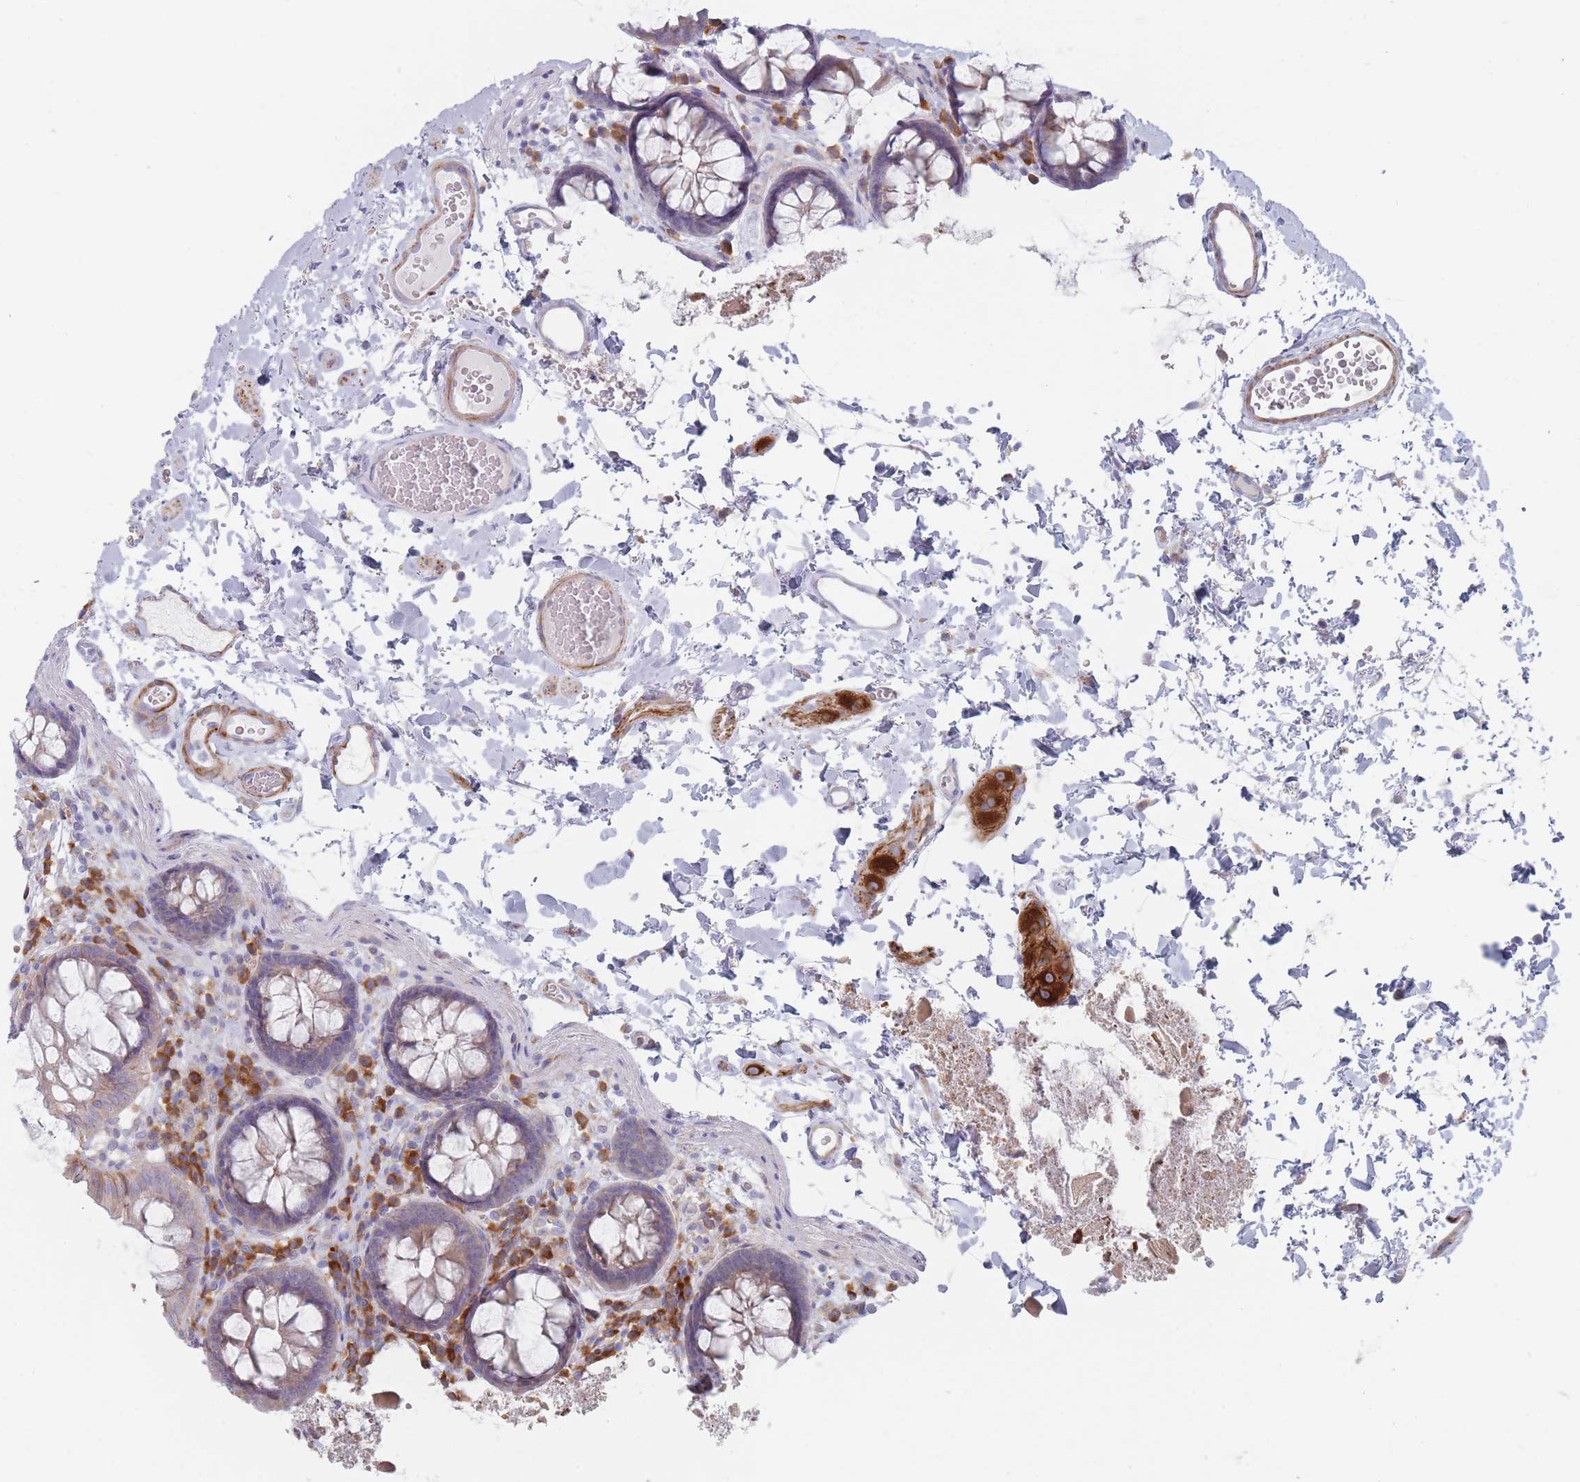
{"staining": {"intensity": "weak", "quantity": ">75%", "location": "cytoplasmic/membranous"}, "tissue": "colon", "cell_type": "Endothelial cells", "image_type": "normal", "snomed": [{"axis": "morphology", "description": "Normal tissue, NOS"}, {"axis": "topography", "description": "Colon"}], "caption": "Colon stained with DAB immunohistochemistry (IHC) displays low levels of weak cytoplasmic/membranous positivity in about >75% of endothelial cells. (DAB (3,3'-diaminobenzidine) IHC, brown staining for protein, blue staining for nuclei).", "gene": "ERBIN", "patient": {"sex": "male", "age": 84}}